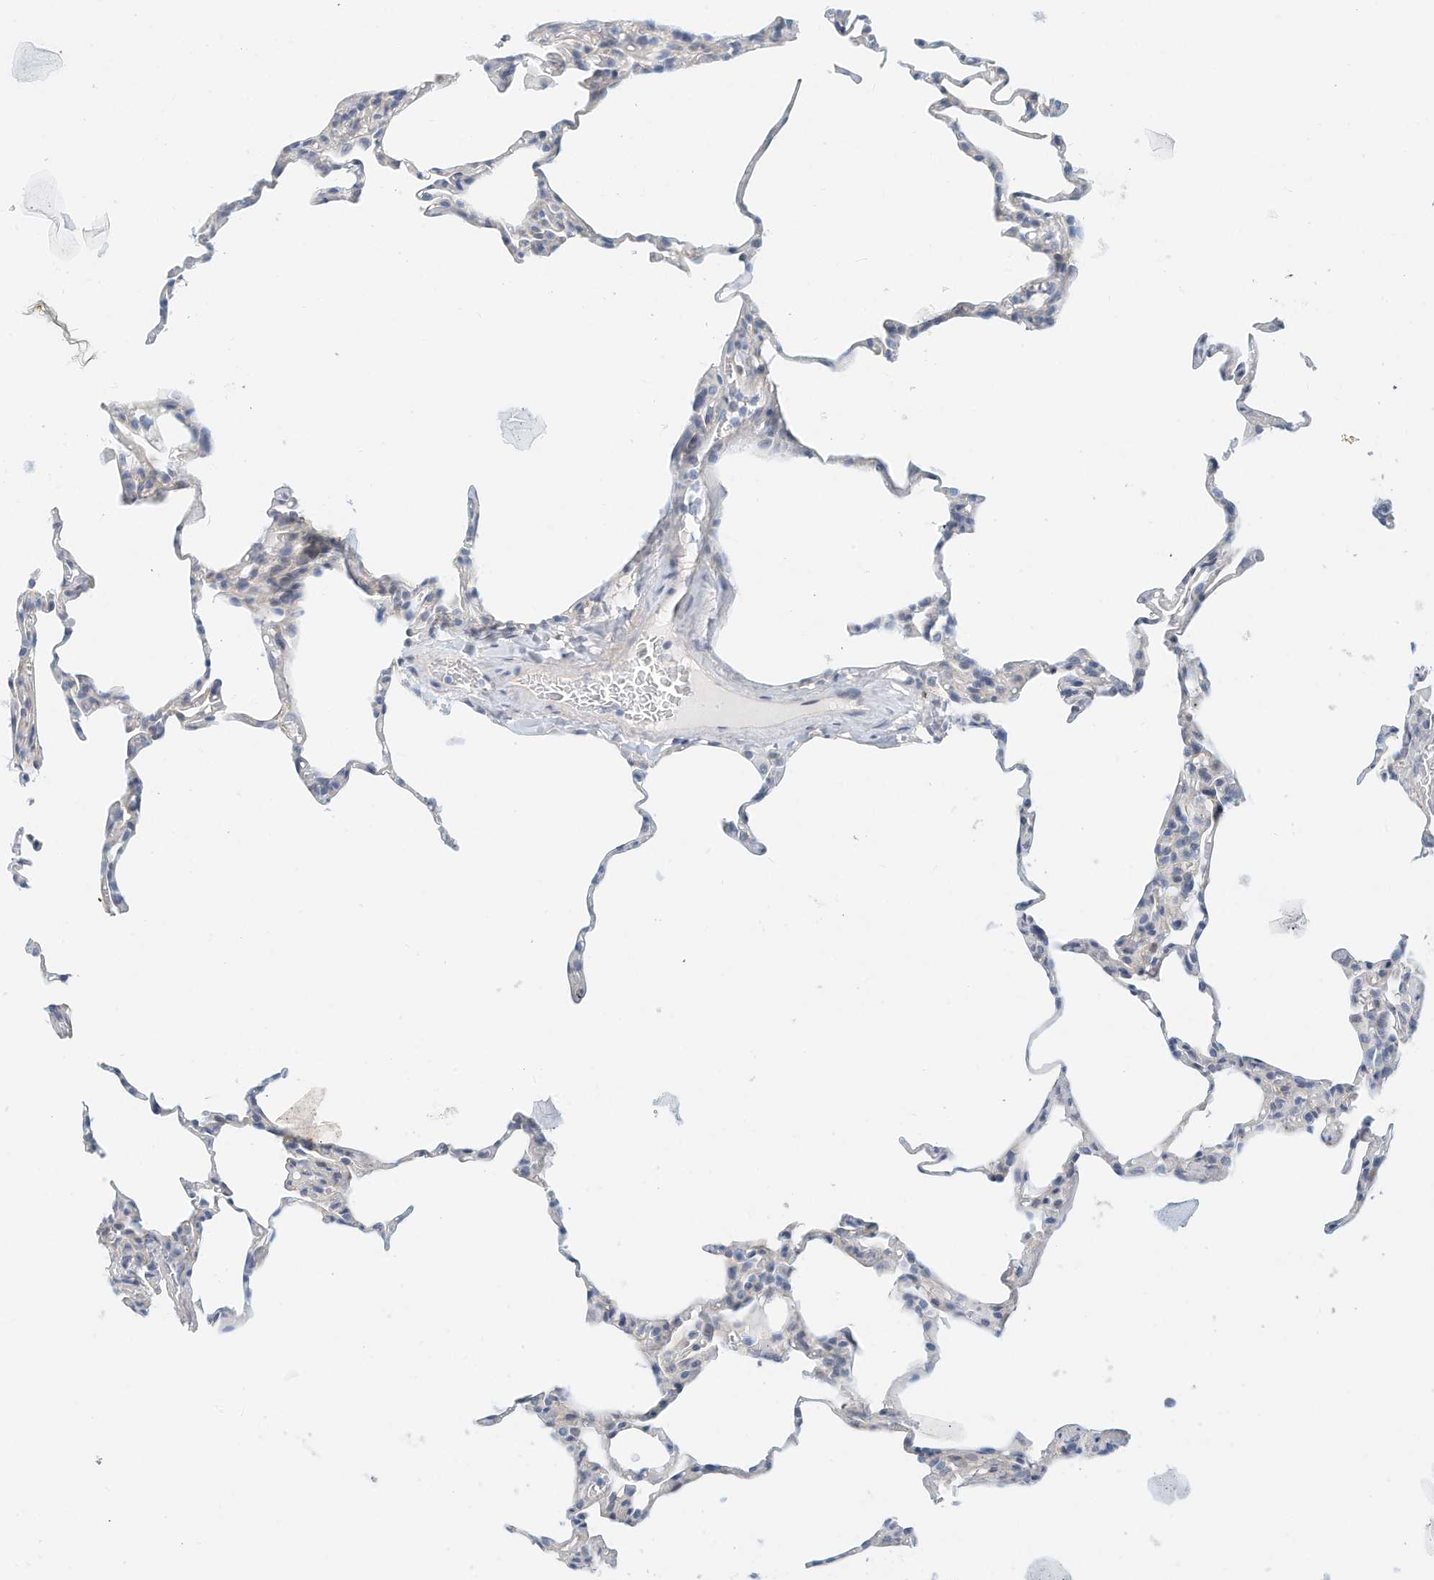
{"staining": {"intensity": "negative", "quantity": "none", "location": "none"}, "tissue": "lung", "cell_type": "Alveolar cells", "image_type": "normal", "snomed": [{"axis": "morphology", "description": "Normal tissue, NOS"}, {"axis": "topography", "description": "Lung"}], "caption": "Alveolar cells are negative for protein expression in normal human lung. (Immunohistochemistry, brightfield microscopy, high magnification).", "gene": "ARHGAP28", "patient": {"sex": "male", "age": 20}}